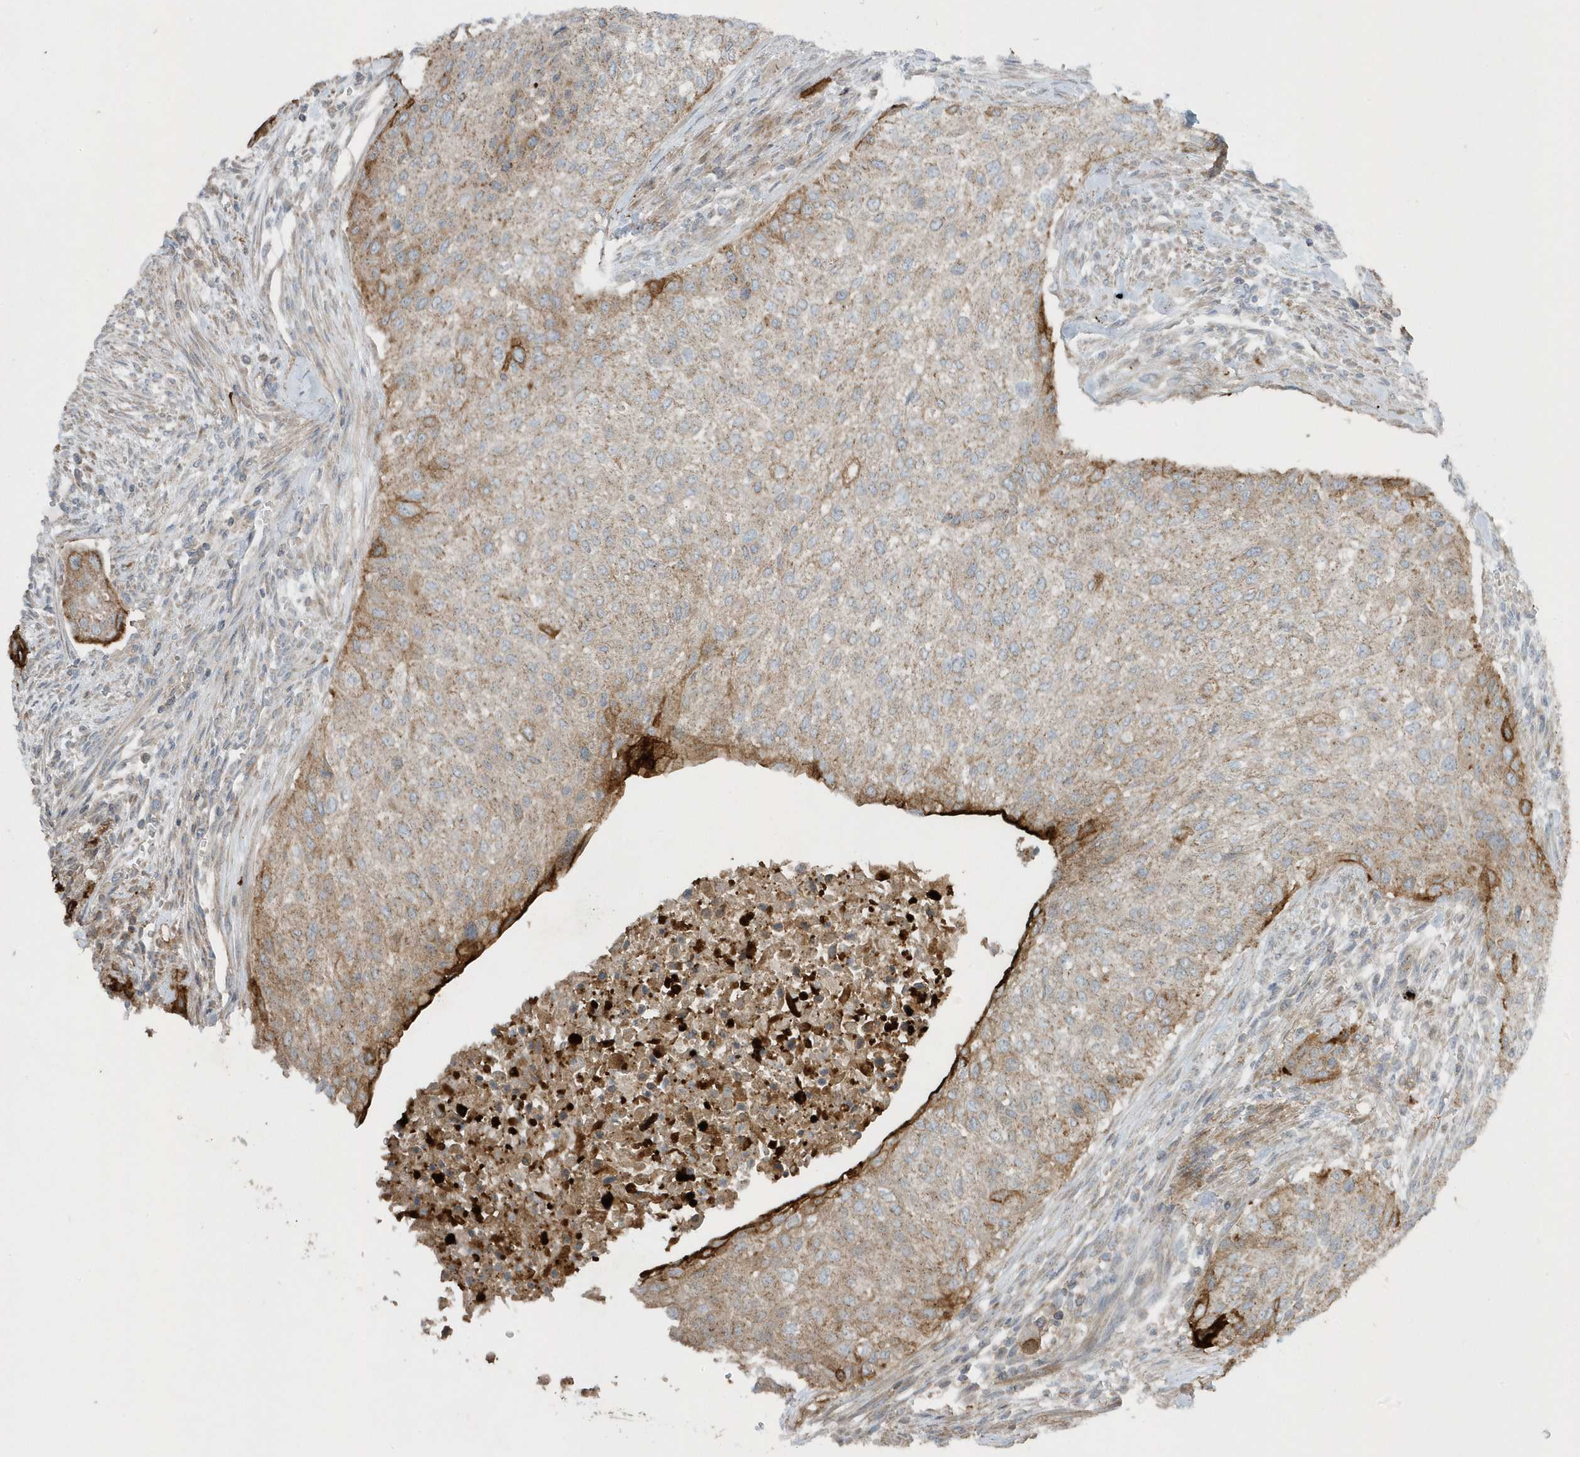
{"staining": {"intensity": "strong", "quantity": "<25%", "location": "cytoplasmic/membranous"}, "tissue": "urothelial cancer", "cell_type": "Tumor cells", "image_type": "cancer", "snomed": [{"axis": "morphology", "description": "Urothelial carcinoma, High grade"}, {"axis": "topography", "description": "Urinary bladder"}], "caption": "Urothelial cancer stained with a brown dye exhibits strong cytoplasmic/membranous positive positivity in approximately <25% of tumor cells.", "gene": "SLC38A2", "patient": {"sex": "male", "age": 35}}